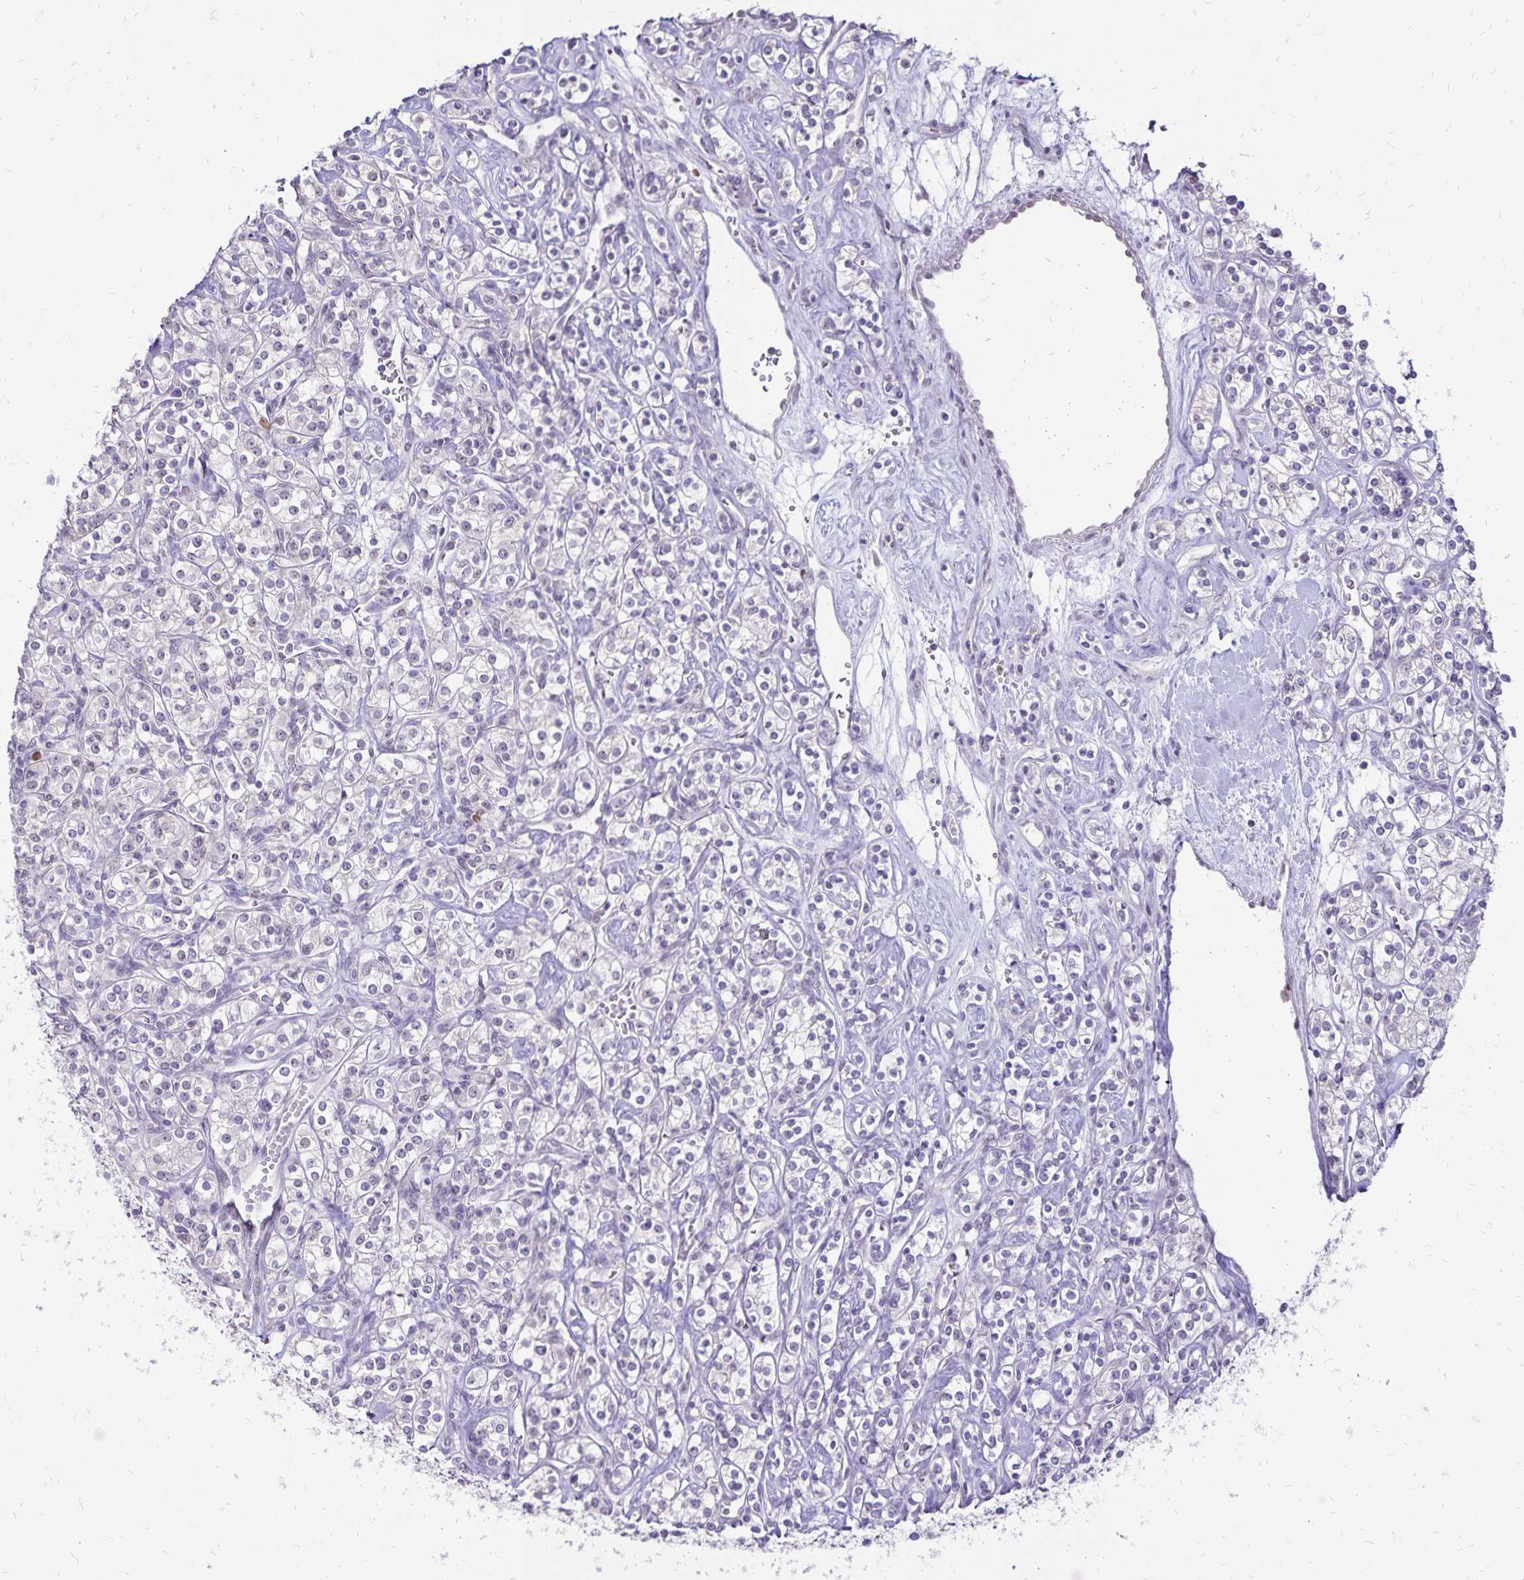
{"staining": {"intensity": "negative", "quantity": "none", "location": "none"}, "tissue": "renal cancer", "cell_type": "Tumor cells", "image_type": "cancer", "snomed": [{"axis": "morphology", "description": "Adenocarcinoma, NOS"}, {"axis": "topography", "description": "Kidney"}], "caption": "Immunohistochemical staining of human adenocarcinoma (renal) demonstrates no significant positivity in tumor cells. (Brightfield microscopy of DAB IHC at high magnification).", "gene": "POLB", "patient": {"sex": "male", "age": 77}}